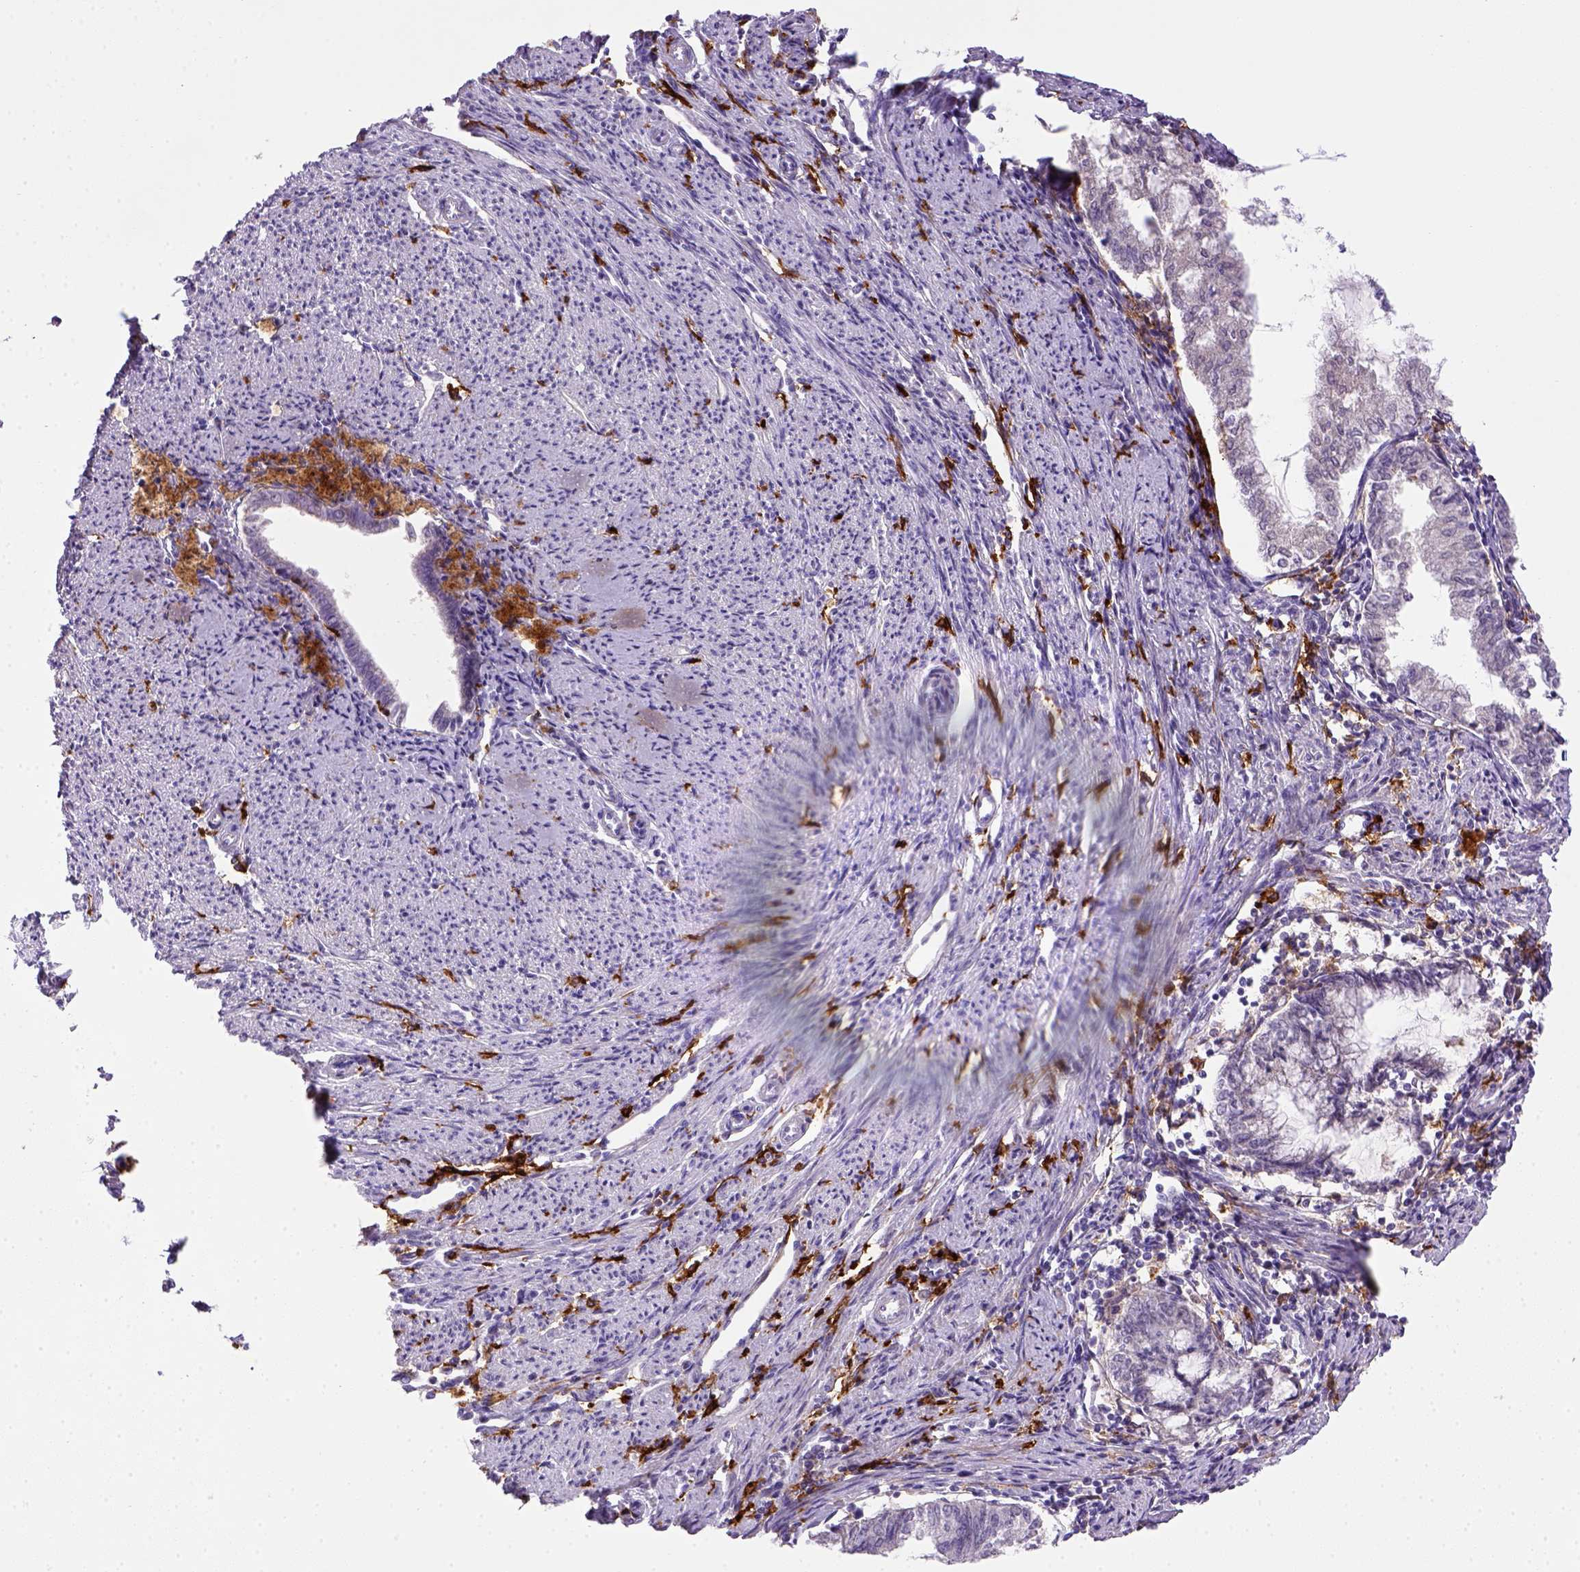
{"staining": {"intensity": "negative", "quantity": "none", "location": "none"}, "tissue": "endometrial cancer", "cell_type": "Tumor cells", "image_type": "cancer", "snomed": [{"axis": "morphology", "description": "Adenocarcinoma, NOS"}, {"axis": "topography", "description": "Endometrium"}], "caption": "An image of human endometrial cancer (adenocarcinoma) is negative for staining in tumor cells.", "gene": "CD14", "patient": {"sex": "female", "age": 79}}